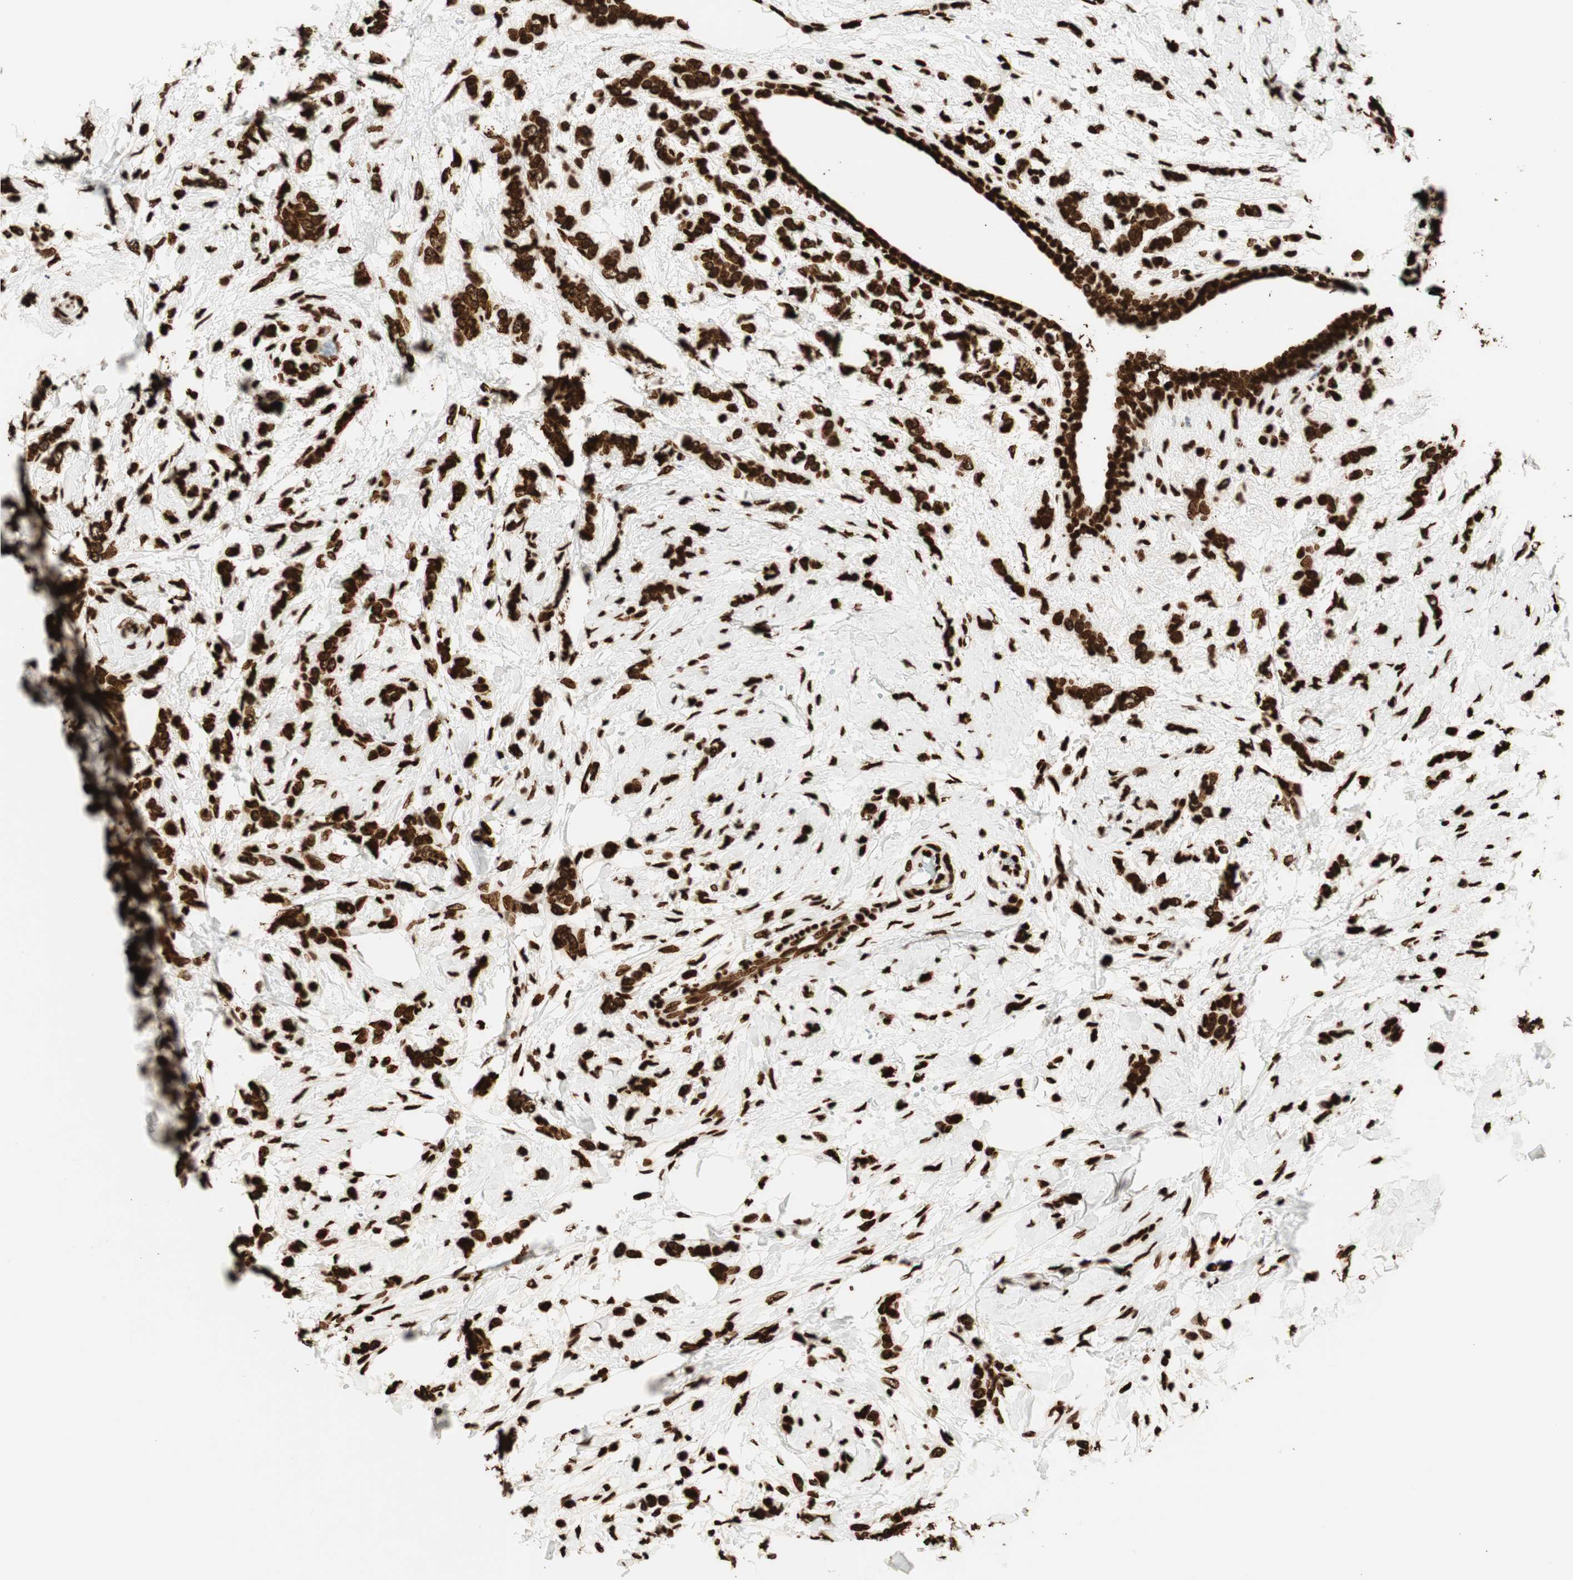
{"staining": {"intensity": "strong", "quantity": ">75%", "location": "cytoplasmic/membranous"}, "tissue": "breast cancer", "cell_type": "Tumor cells", "image_type": "cancer", "snomed": [{"axis": "morphology", "description": "Lobular carcinoma, in situ"}, {"axis": "morphology", "description": "Lobular carcinoma"}, {"axis": "topography", "description": "Breast"}], "caption": "Human lobular carcinoma (breast) stained with a brown dye shows strong cytoplasmic/membranous positive staining in approximately >75% of tumor cells.", "gene": "GLI2", "patient": {"sex": "female", "age": 41}}